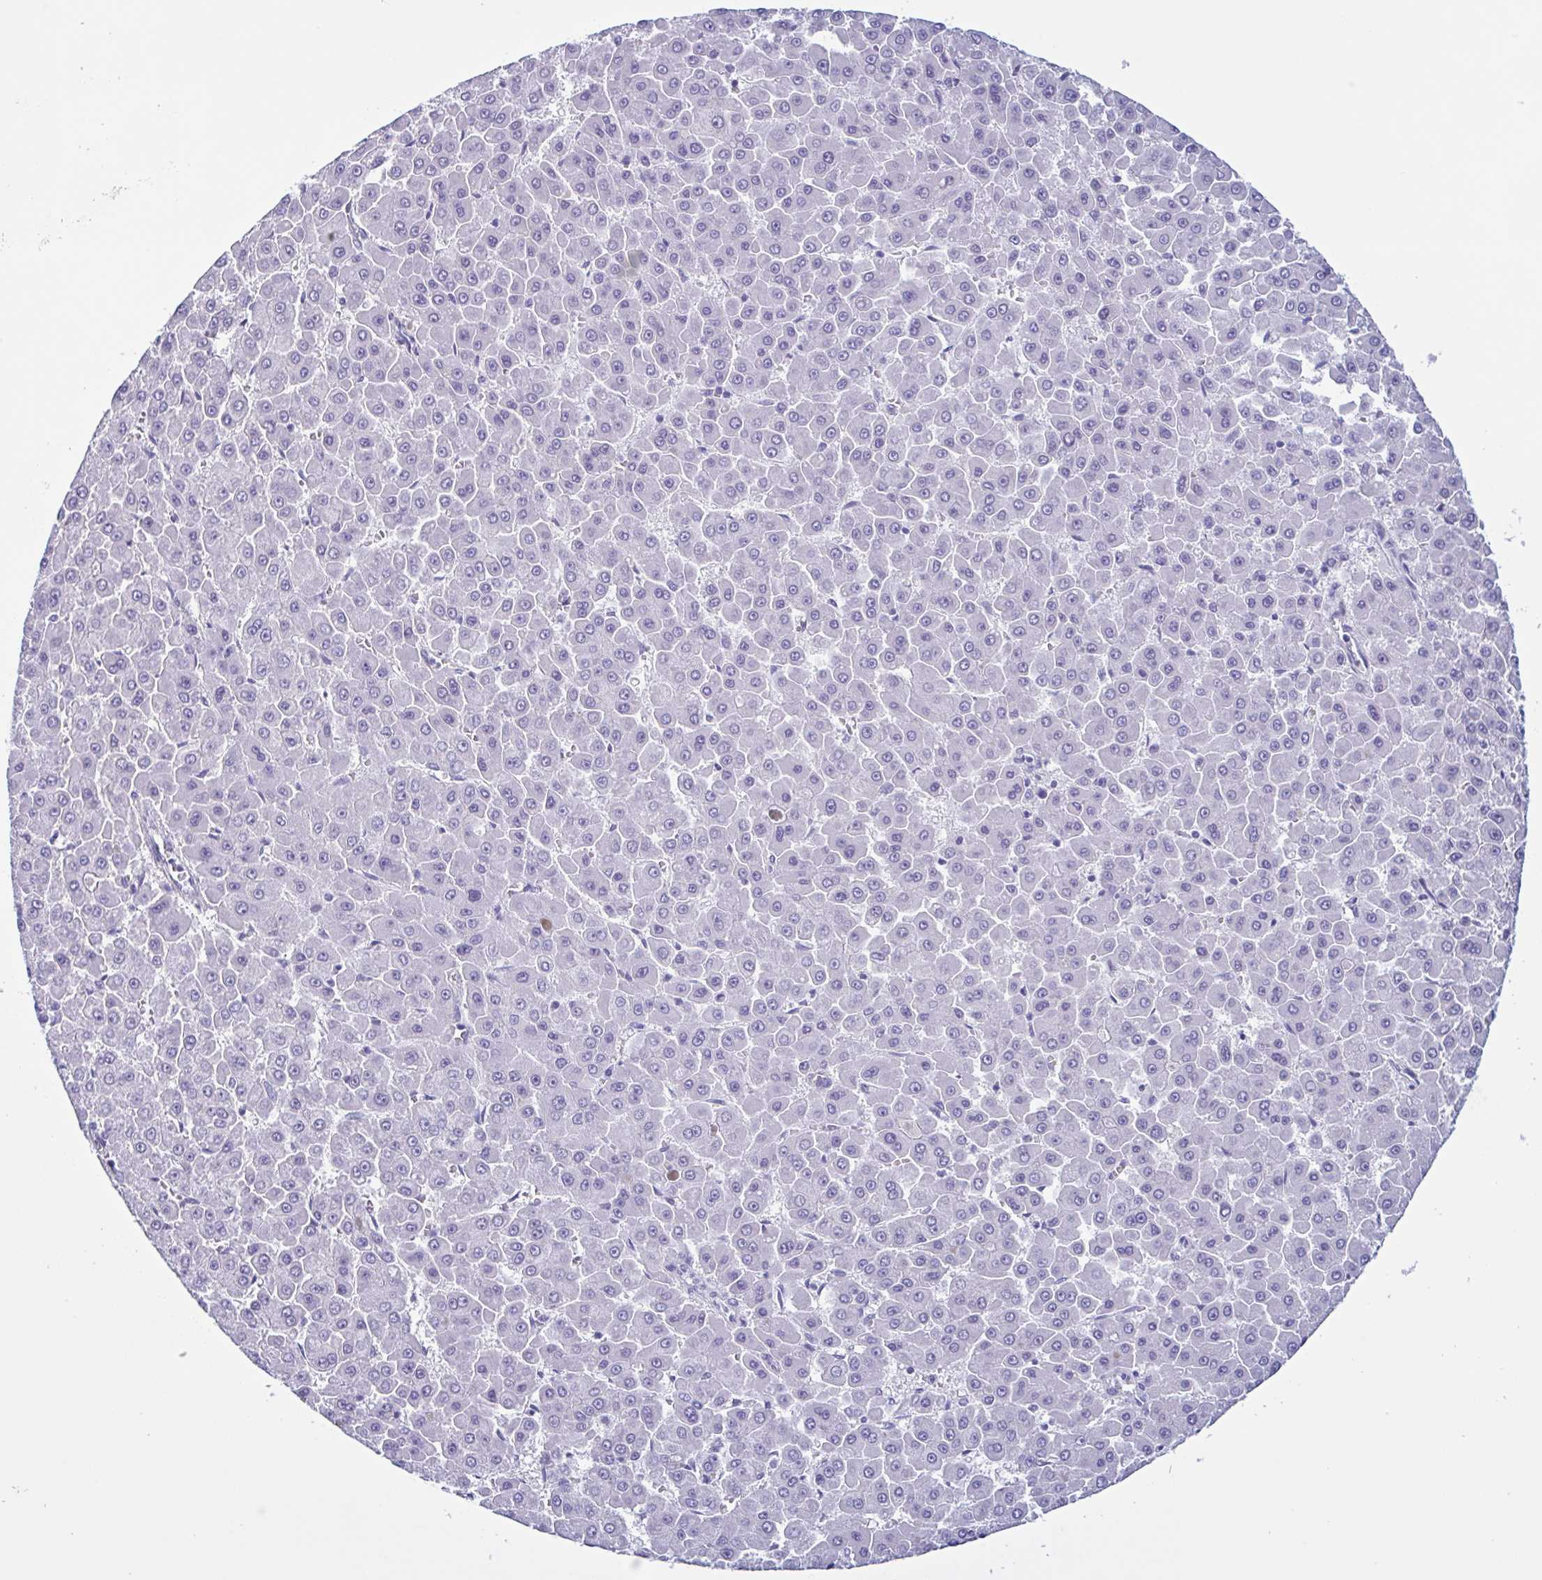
{"staining": {"intensity": "negative", "quantity": "none", "location": "none"}, "tissue": "liver cancer", "cell_type": "Tumor cells", "image_type": "cancer", "snomed": [{"axis": "morphology", "description": "Carcinoma, Hepatocellular, NOS"}, {"axis": "topography", "description": "Liver"}], "caption": "Immunohistochemical staining of human liver cancer (hepatocellular carcinoma) displays no significant positivity in tumor cells.", "gene": "INAFM1", "patient": {"sex": "male", "age": 78}}